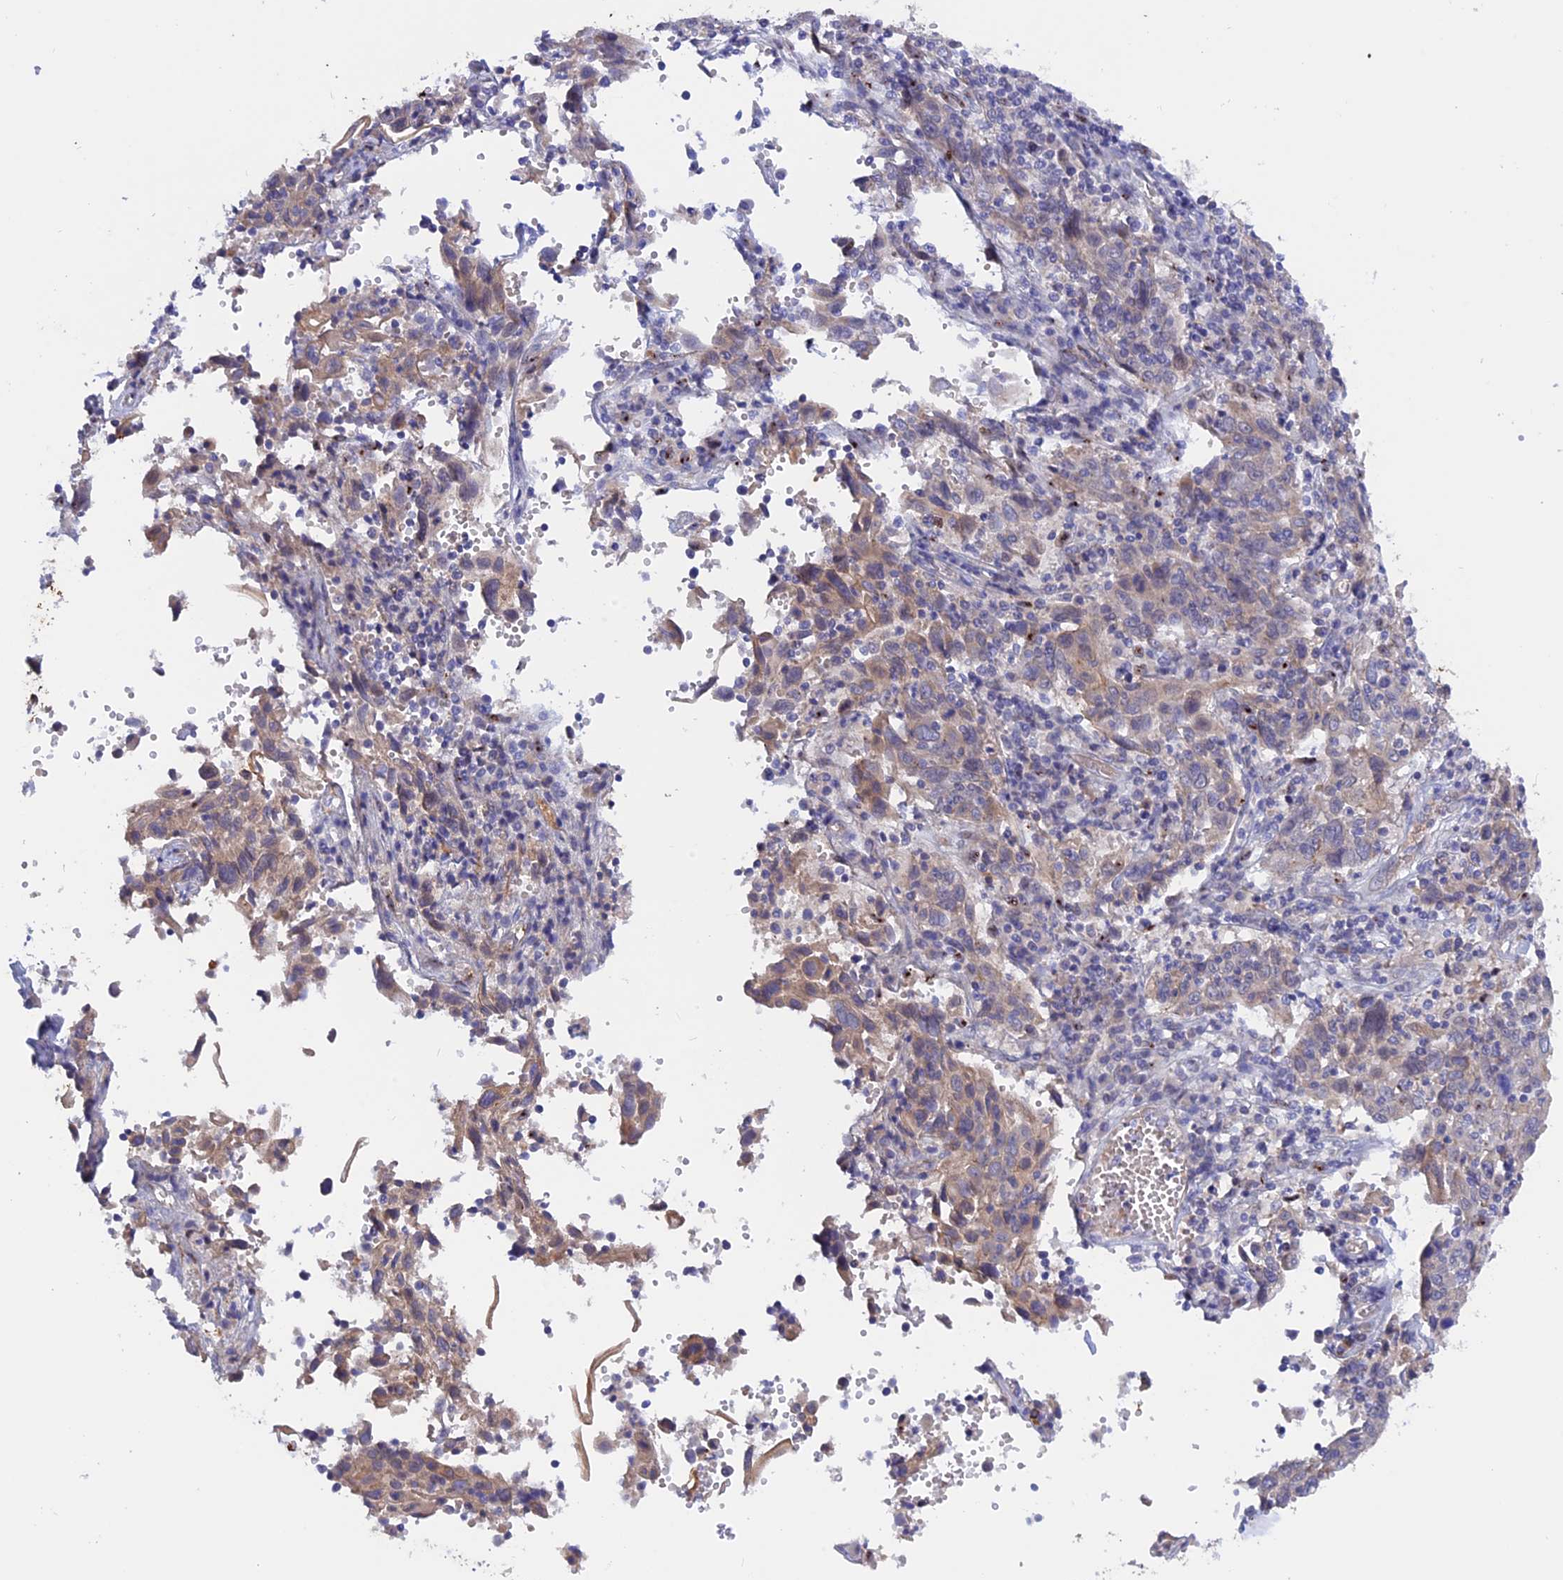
{"staining": {"intensity": "weak", "quantity": "<25%", "location": "cytoplasmic/membranous"}, "tissue": "cervical cancer", "cell_type": "Tumor cells", "image_type": "cancer", "snomed": [{"axis": "morphology", "description": "Squamous cell carcinoma, NOS"}, {"axis": "topography", "description": "Cervix"}], "caption": "Immunohistochemistry image of squamous cell carcinoma (cervical) stained for a protein (brown), which exhibits no expression in tumor cells. Brightfield microscopy of immunohistochemistry stained with DAB (3,3'-diaminobenzidine) (brown) and hematoxylin (blue), captured at high magnification.", "gene": "GK5", "patient": {"sex": "female", "age": 46}}